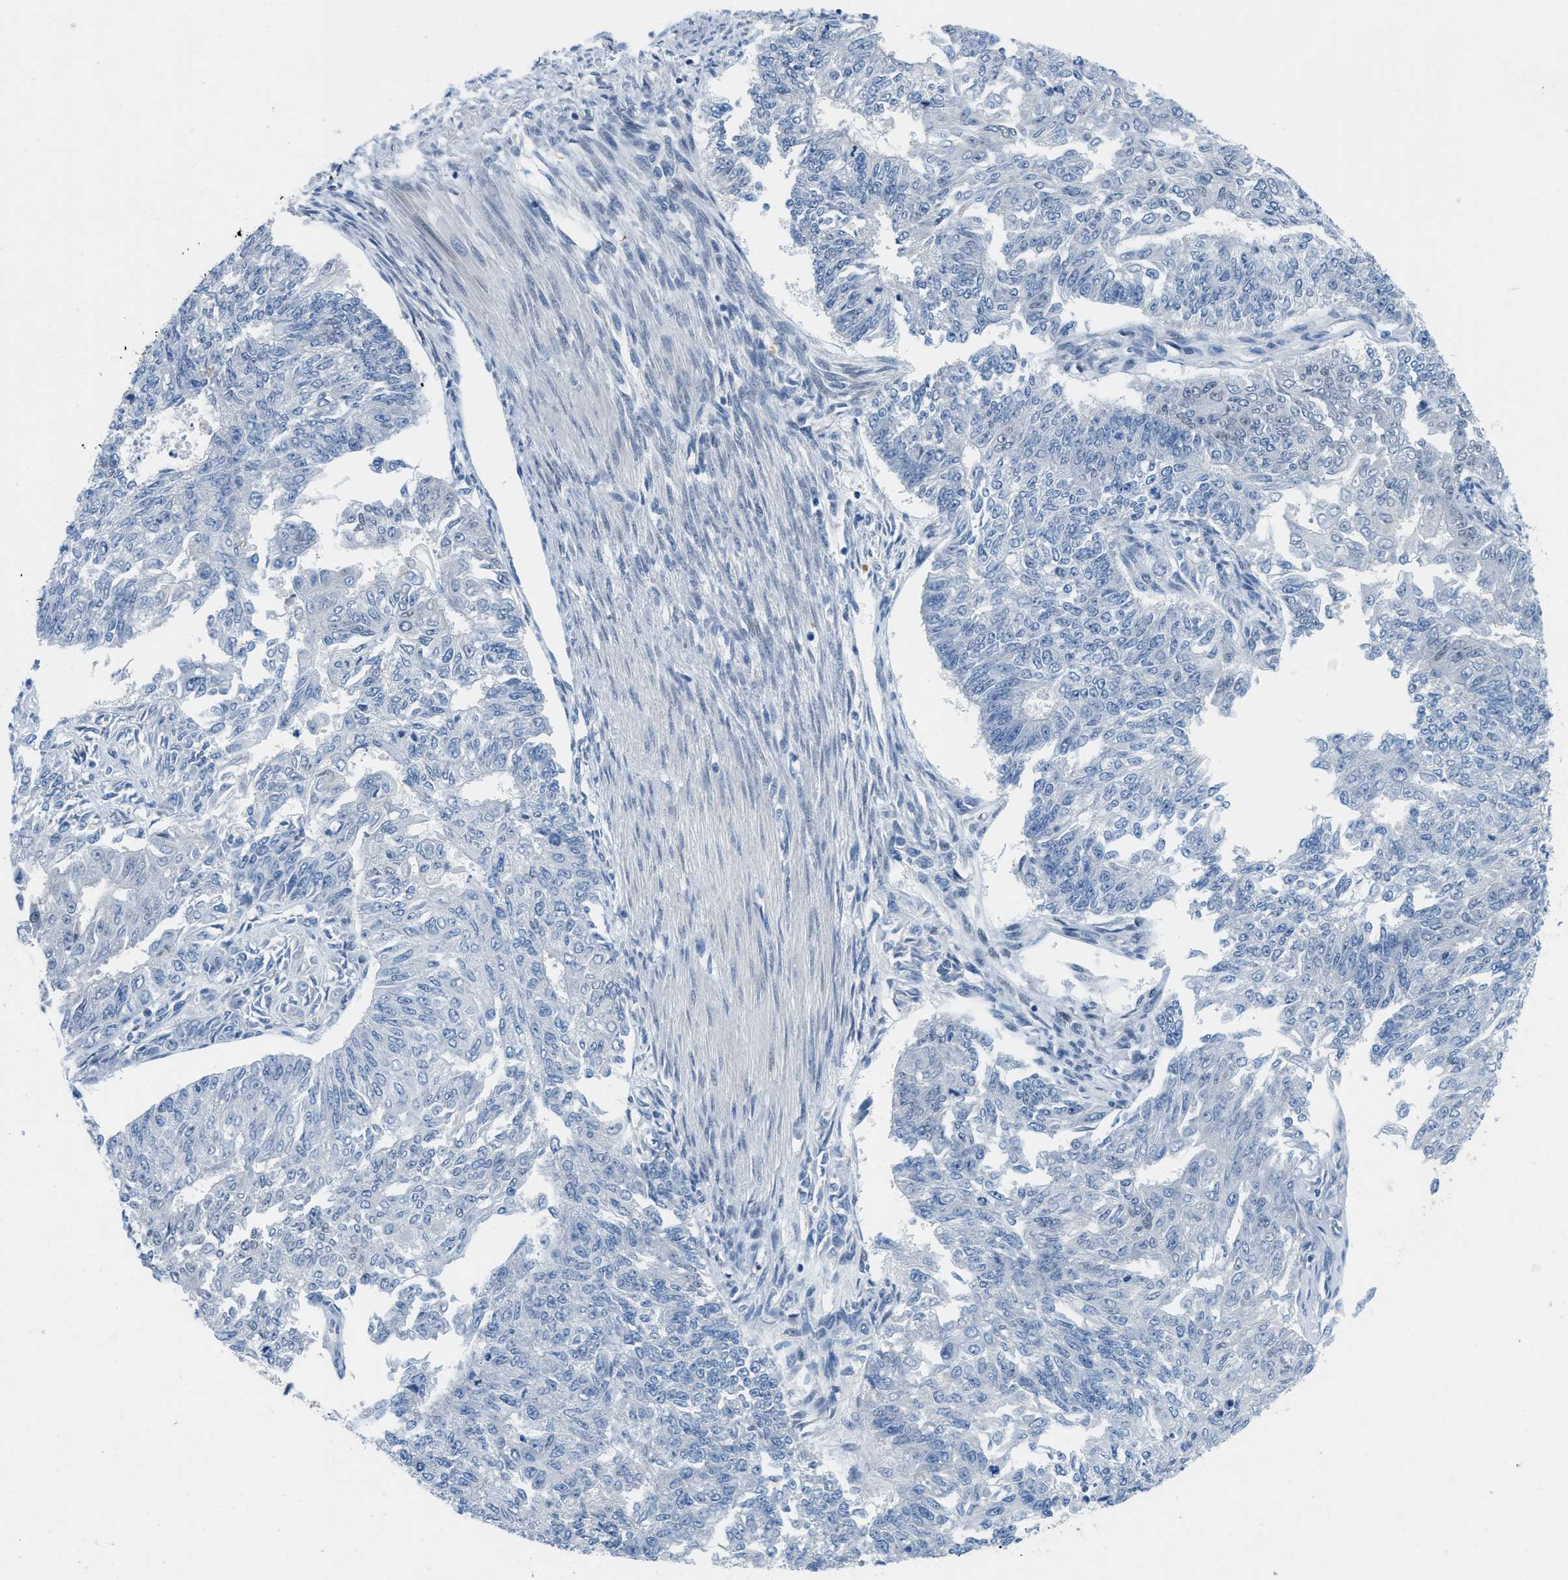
{"staining": {"intensity": "negative", "quantity": "none", "location": "none"}, "tissue": "endometrial cancer", "cell_type": "Tumor cells", "image_type": "cancer", "snomed": [{"axis": "morphology", "description": "Adenocarcinoma, NOS"}, {"axis": "topography", "description": "Endometrium"}], "caption": "A photomicrograph of adenocarcinoma (endometrial) stained for a protein shows no brown staining in tumor cells. The staining is performed using DAB (3,3'-diaminobenzidine) brown chromogen with nuclei counter-stained in using hematoxylin.", "gene": "PGR", "patient": {"sex": "female", "age": 32}}